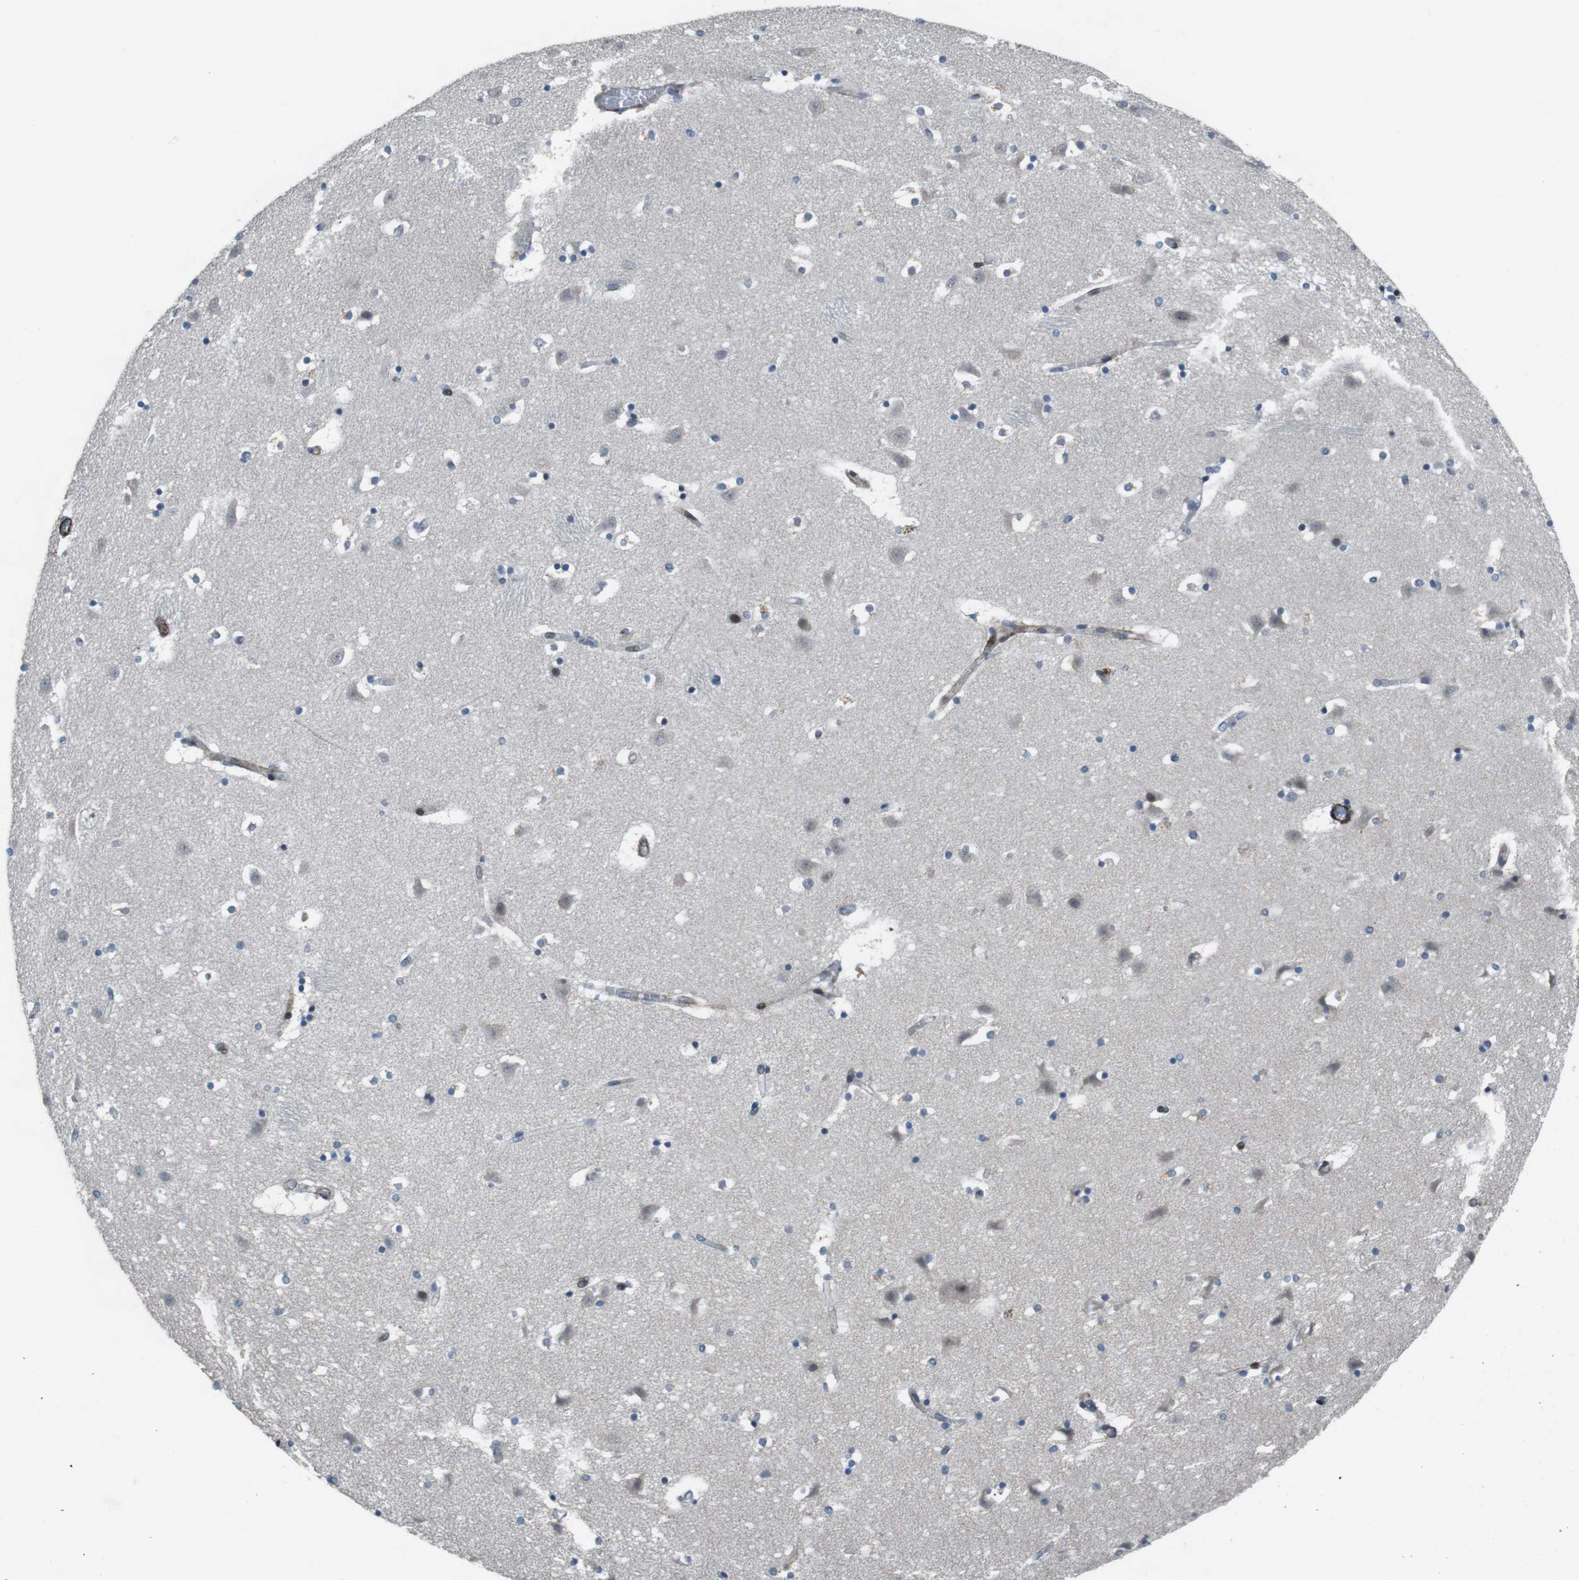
{"staining": {"intensity": "moderate", "quantity": "<25%", "location": "nuclear"}, "tissue": "caudate", "cell_type": "Glial cells", "image_type": "normal", "snomed": [{"axis": "morphology", "description": "Normal tissue, NOS"}, {"axis": "topography", "description": "Lateral ventricle wall"}], "caption": "This micrograph exhibits immunohistochemistry staining of benign caudate, with low moderate nuclear expression in approximately <25% of glial cells.", "gene": "PBRM1", "patient": {"sex": "male", "age": 45}}